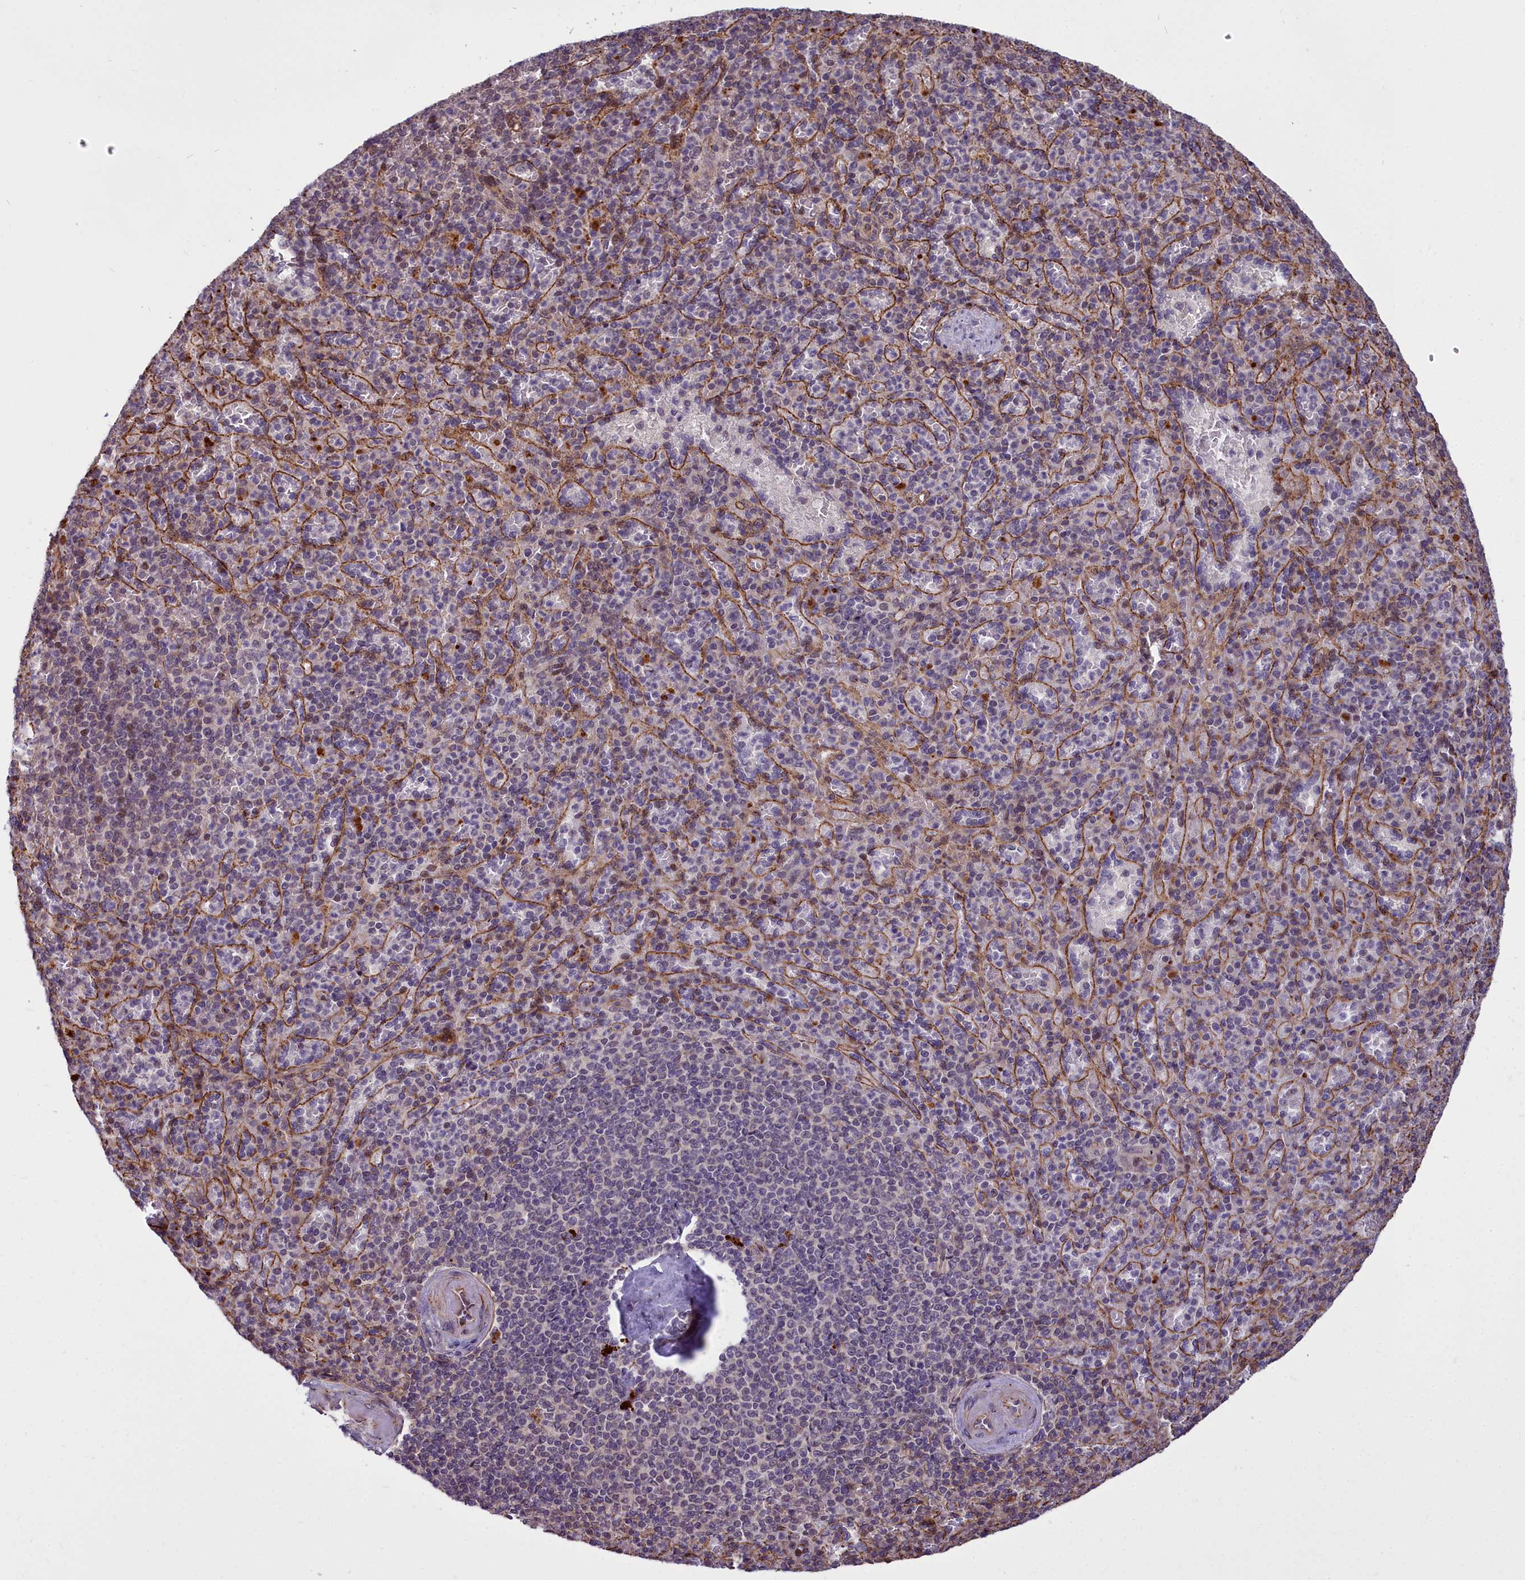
{"staining": {"intensity": "negative", "quantity": "none", "location": "none"}, "tissue": "spleen", "cell_type": "Cells in red pulp", "image_type": "normal", "snomed": [{"axis": "morphology", "description": "Normal tissue, NOS"}, {"axis": "topography", "description": "Spleen"}], "caption": "This micrograph is of unremarkable spleen stained with IHC to label a protein in brown with the nuclei are counter-stained blue. There is no expression in cells in red pulp.", "gene": "GLYATL3", "patient": {"sex": "female", "age": 74}}